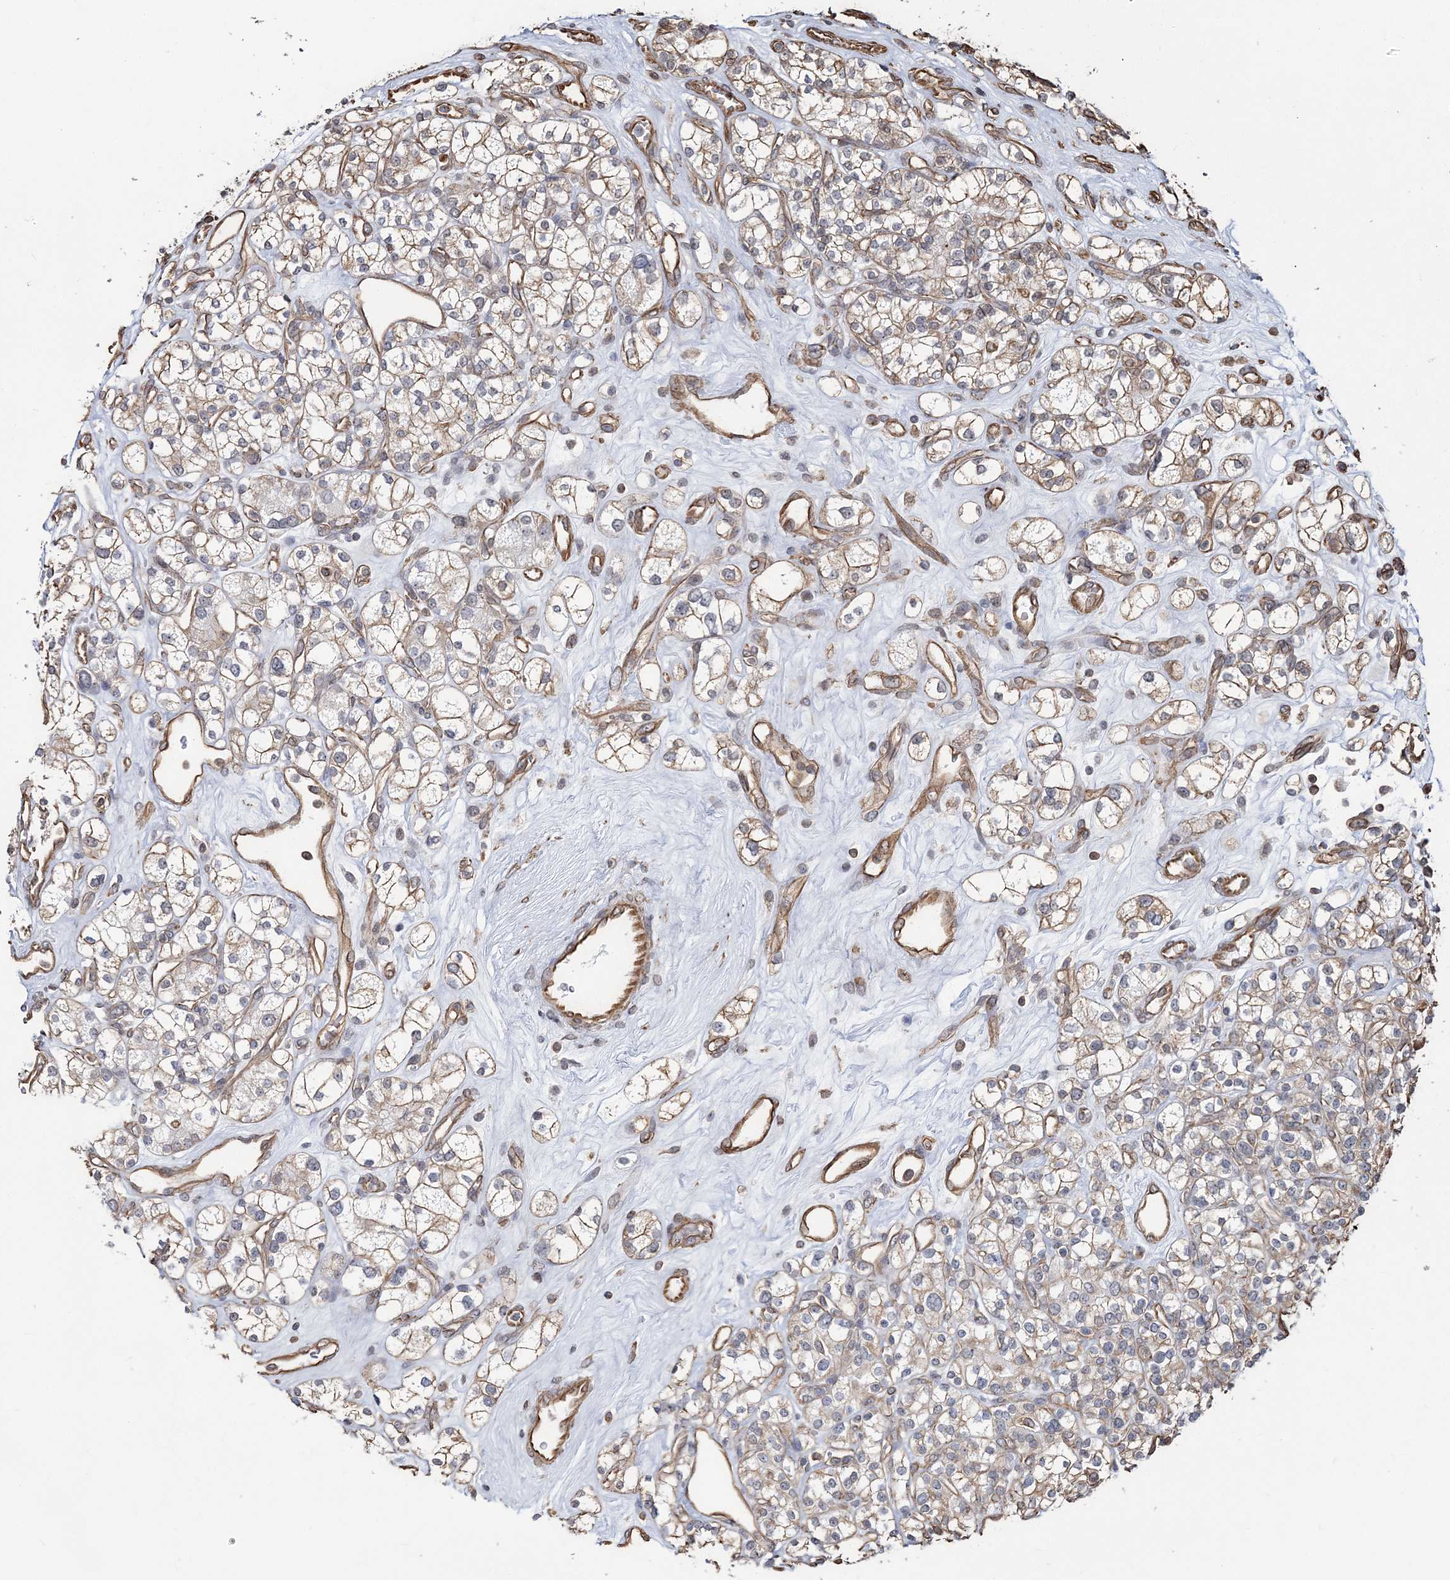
{"staining": {"intensity": "weak", "quantity": "25%-75%", "location": "cytoplasmic/membranous"}, "tissue": "renal cancer", "cell_type": "Tumor cells", "image_type": "cancer", "snomed": [{"axis": "morphology", "description": "Adenocarcinoma, NOS"}, {"axis": "topography", "description": "Kidney"}], "caption": "Tumor cells reveal weak cytoplasmic/membranous staining in about 25%-75% of cells in renal cancer.", "gene": "ATP11B", "patient": {"sex": "male", "age": 77}}